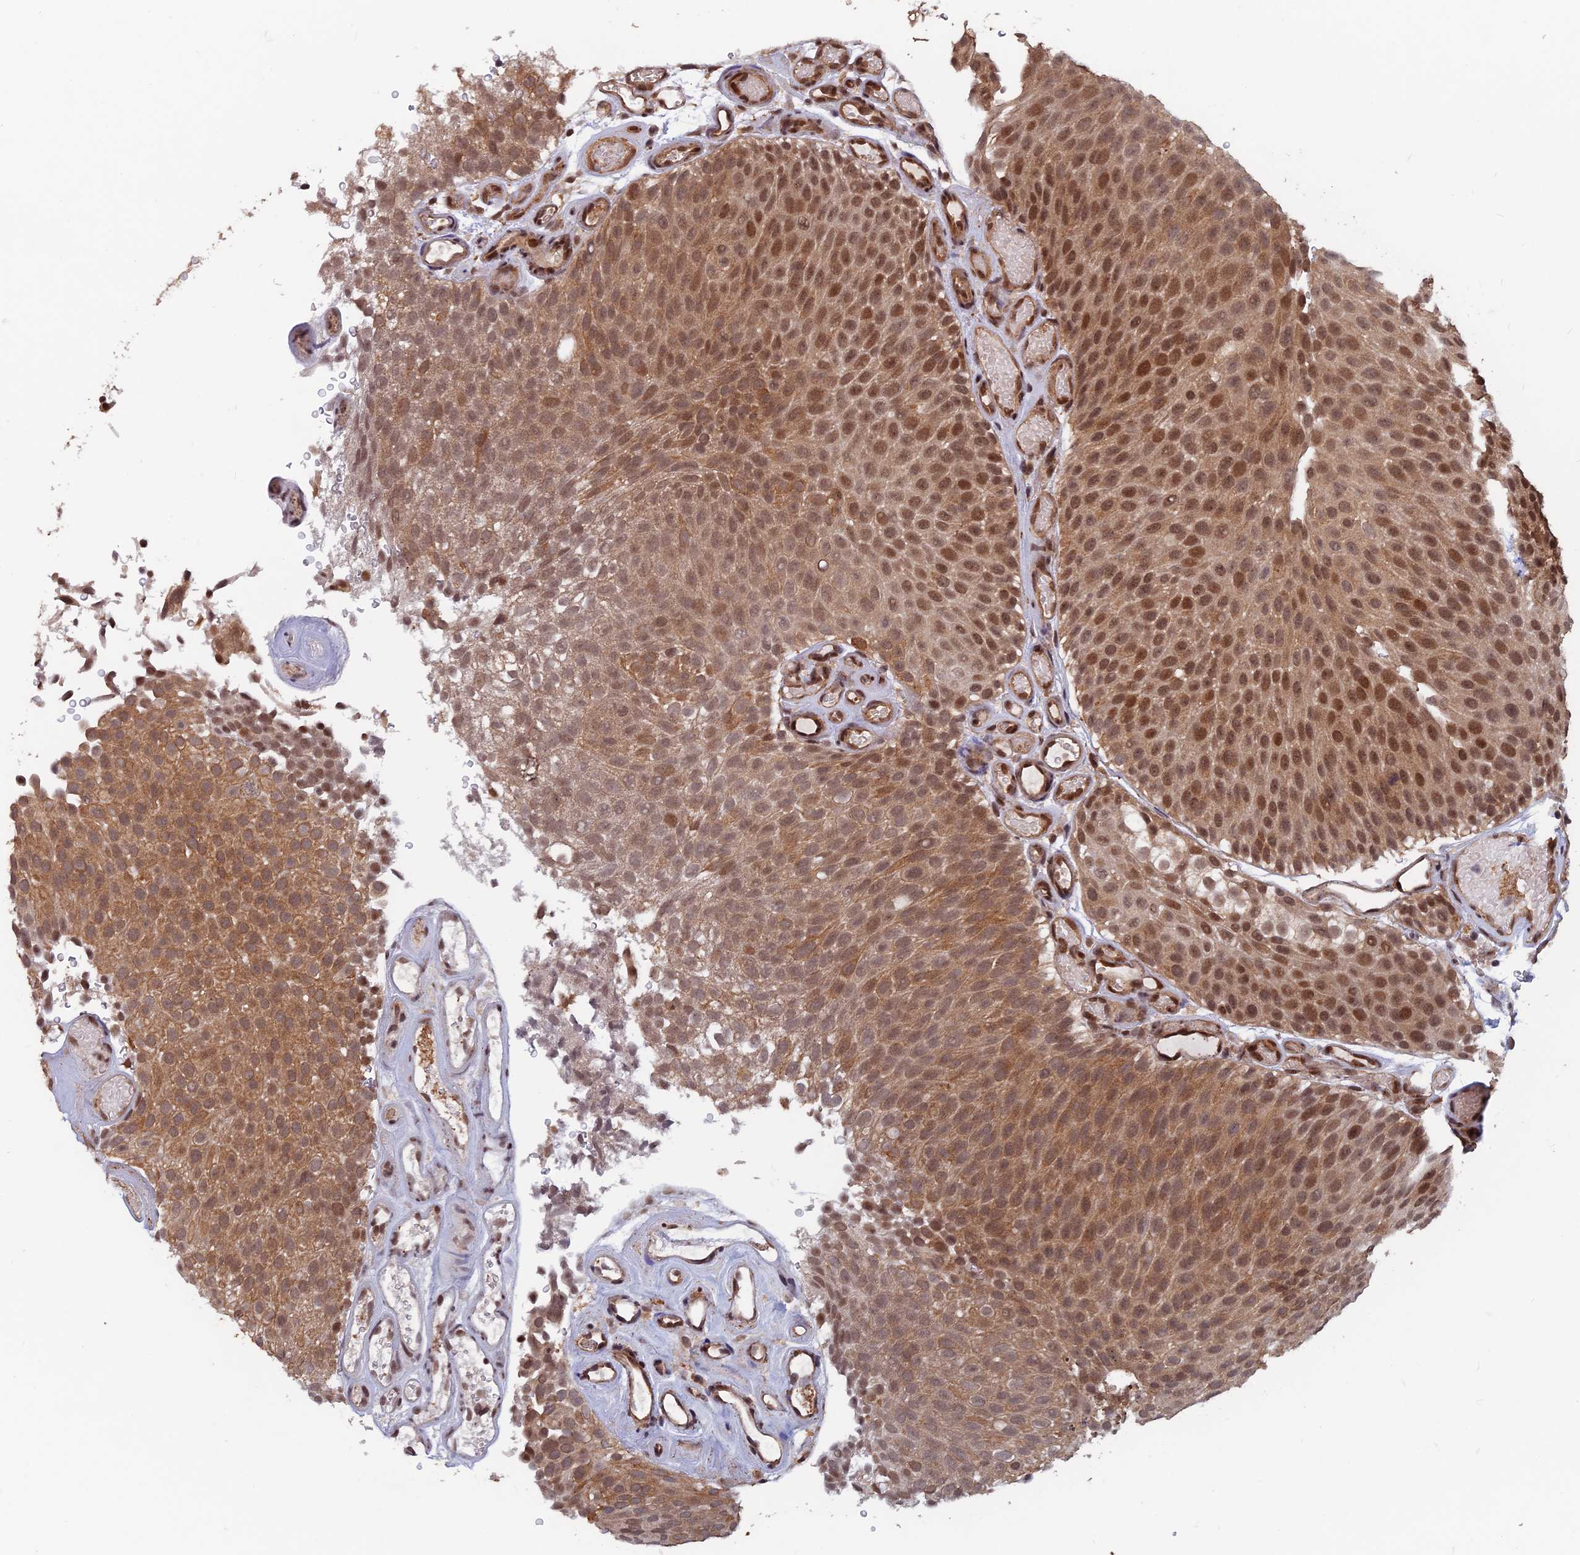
{"staining": {"intensity": "moderate", "quantity": ">75%", "location": "cytoplasmic/membranous,nuclear"}, "tissue": "urothelial cancer", "cell_type": "Tumor cells", "image_type": "cancer", "snomed": [{"axis": "morphology", "description": "Urothelial carcinoma, Low grade"}, {"axis": "topography", "description": "Urinary bladder"}], "caption": "Immunohistochemistry (IHC) of urothelial cancer shows medium levels of moderate cytoplasmic/membranous and nuclear expression in approximately >75% of tumor cells.", "gene": "FAM53C", "patient": {"sex": "male", "age": 78}}